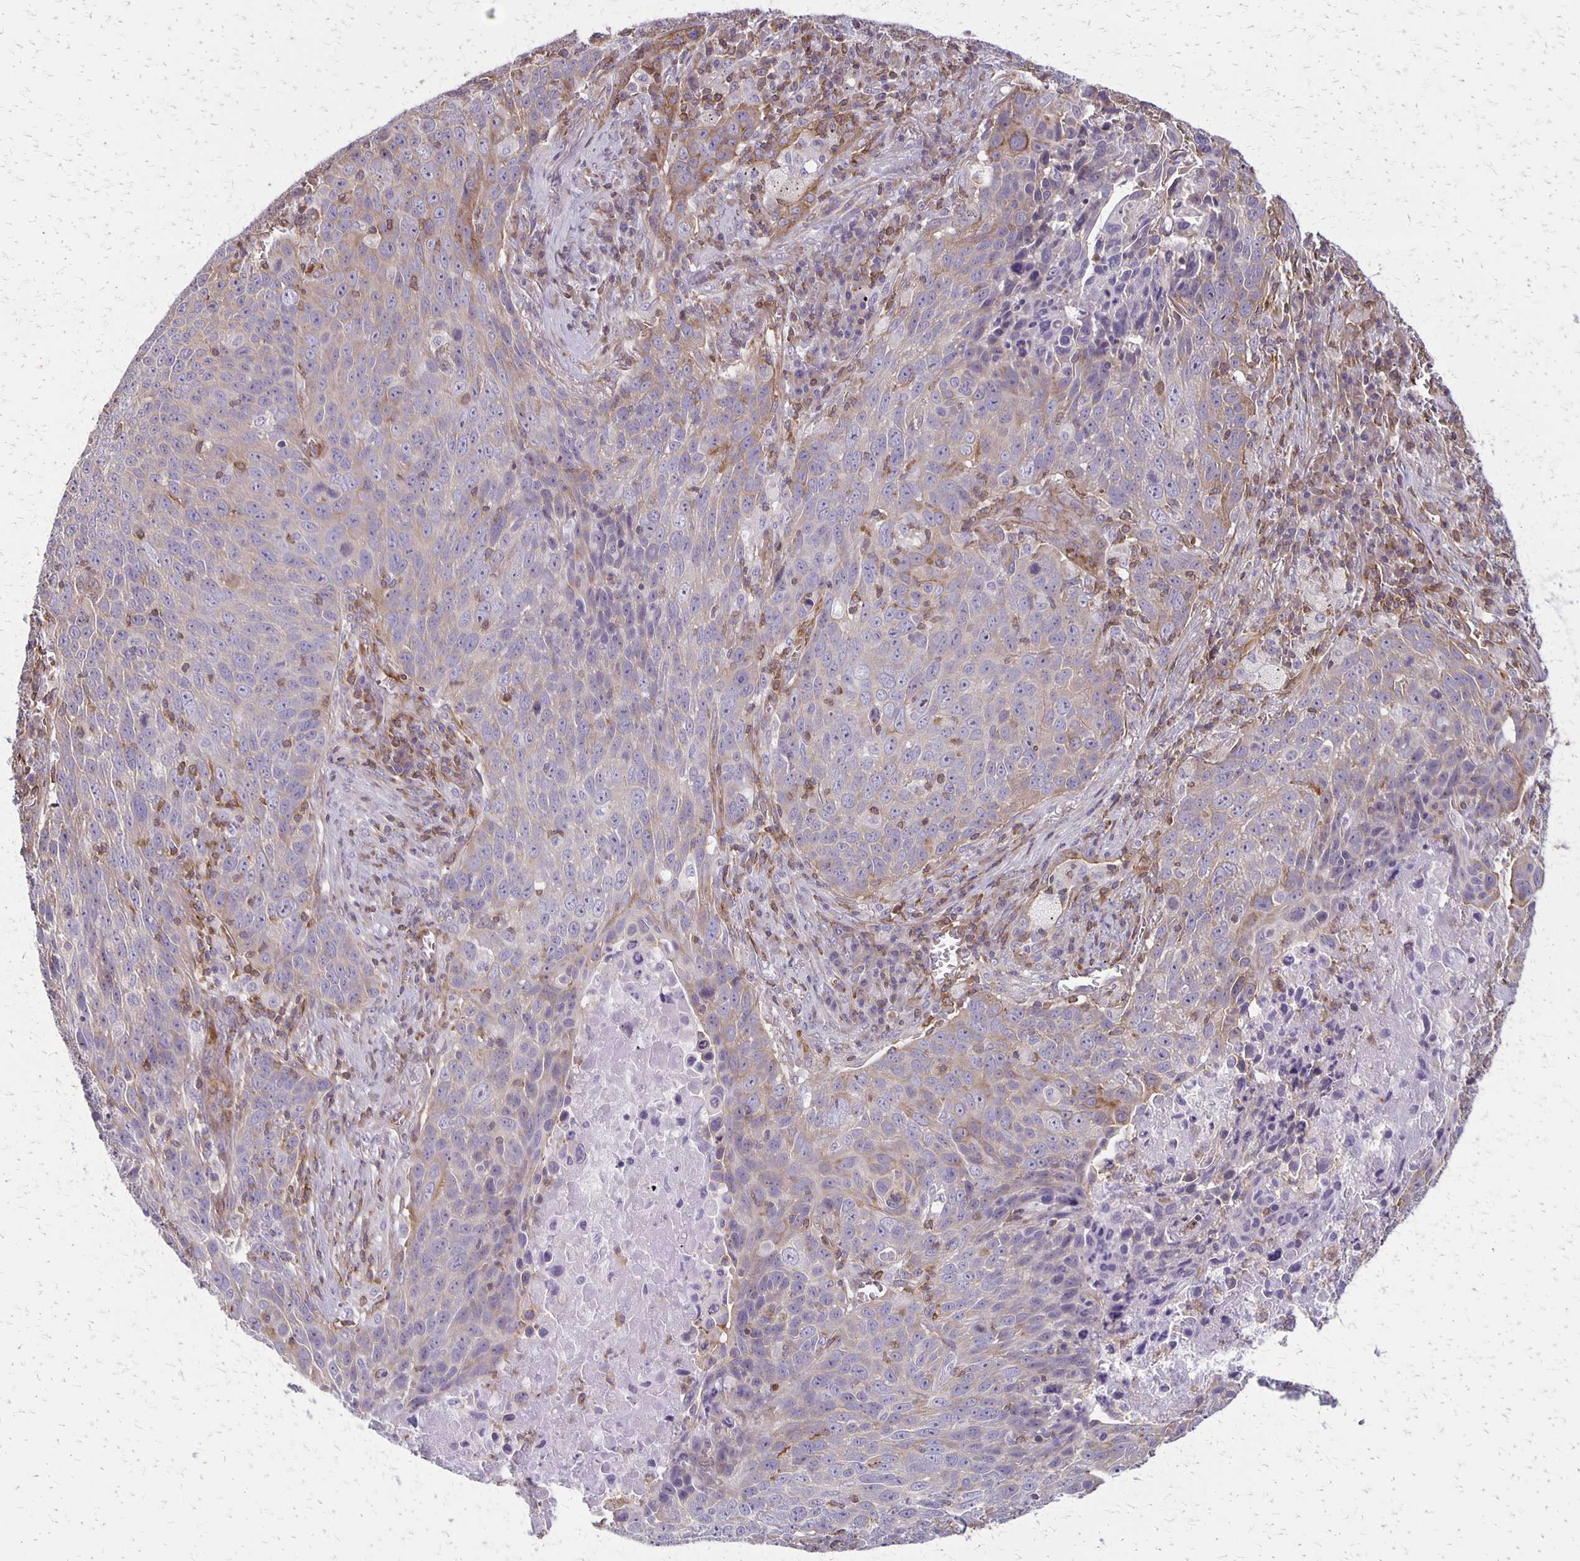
{"staining": {"intensity": "weak", "quantity": "<25%", "location": "cytoplasmic/membranous"}, "tissue": "lung cancer", "cell_type": "Tumor cells", "image_type": "cancer", "snomed": [{"axis": "morphology", "description": "Squamous cell carcinoma, NOS"}, {"axis": "topography", "description": "Lung"}], "caption": "DAB (3,3'-diaminobenzidine) immunohistochemical staining of human lung cancer (squamous cell carcinoma) shows no significant staining in tumor cells. The staining was performed using DAB to visualize the protein expression in brown, while the nuclei were stained in blue with hematoxylin (Magnification: 20x).", "gene": "SEPTIN5", "patient": {"sex": "male", "age": 78}}